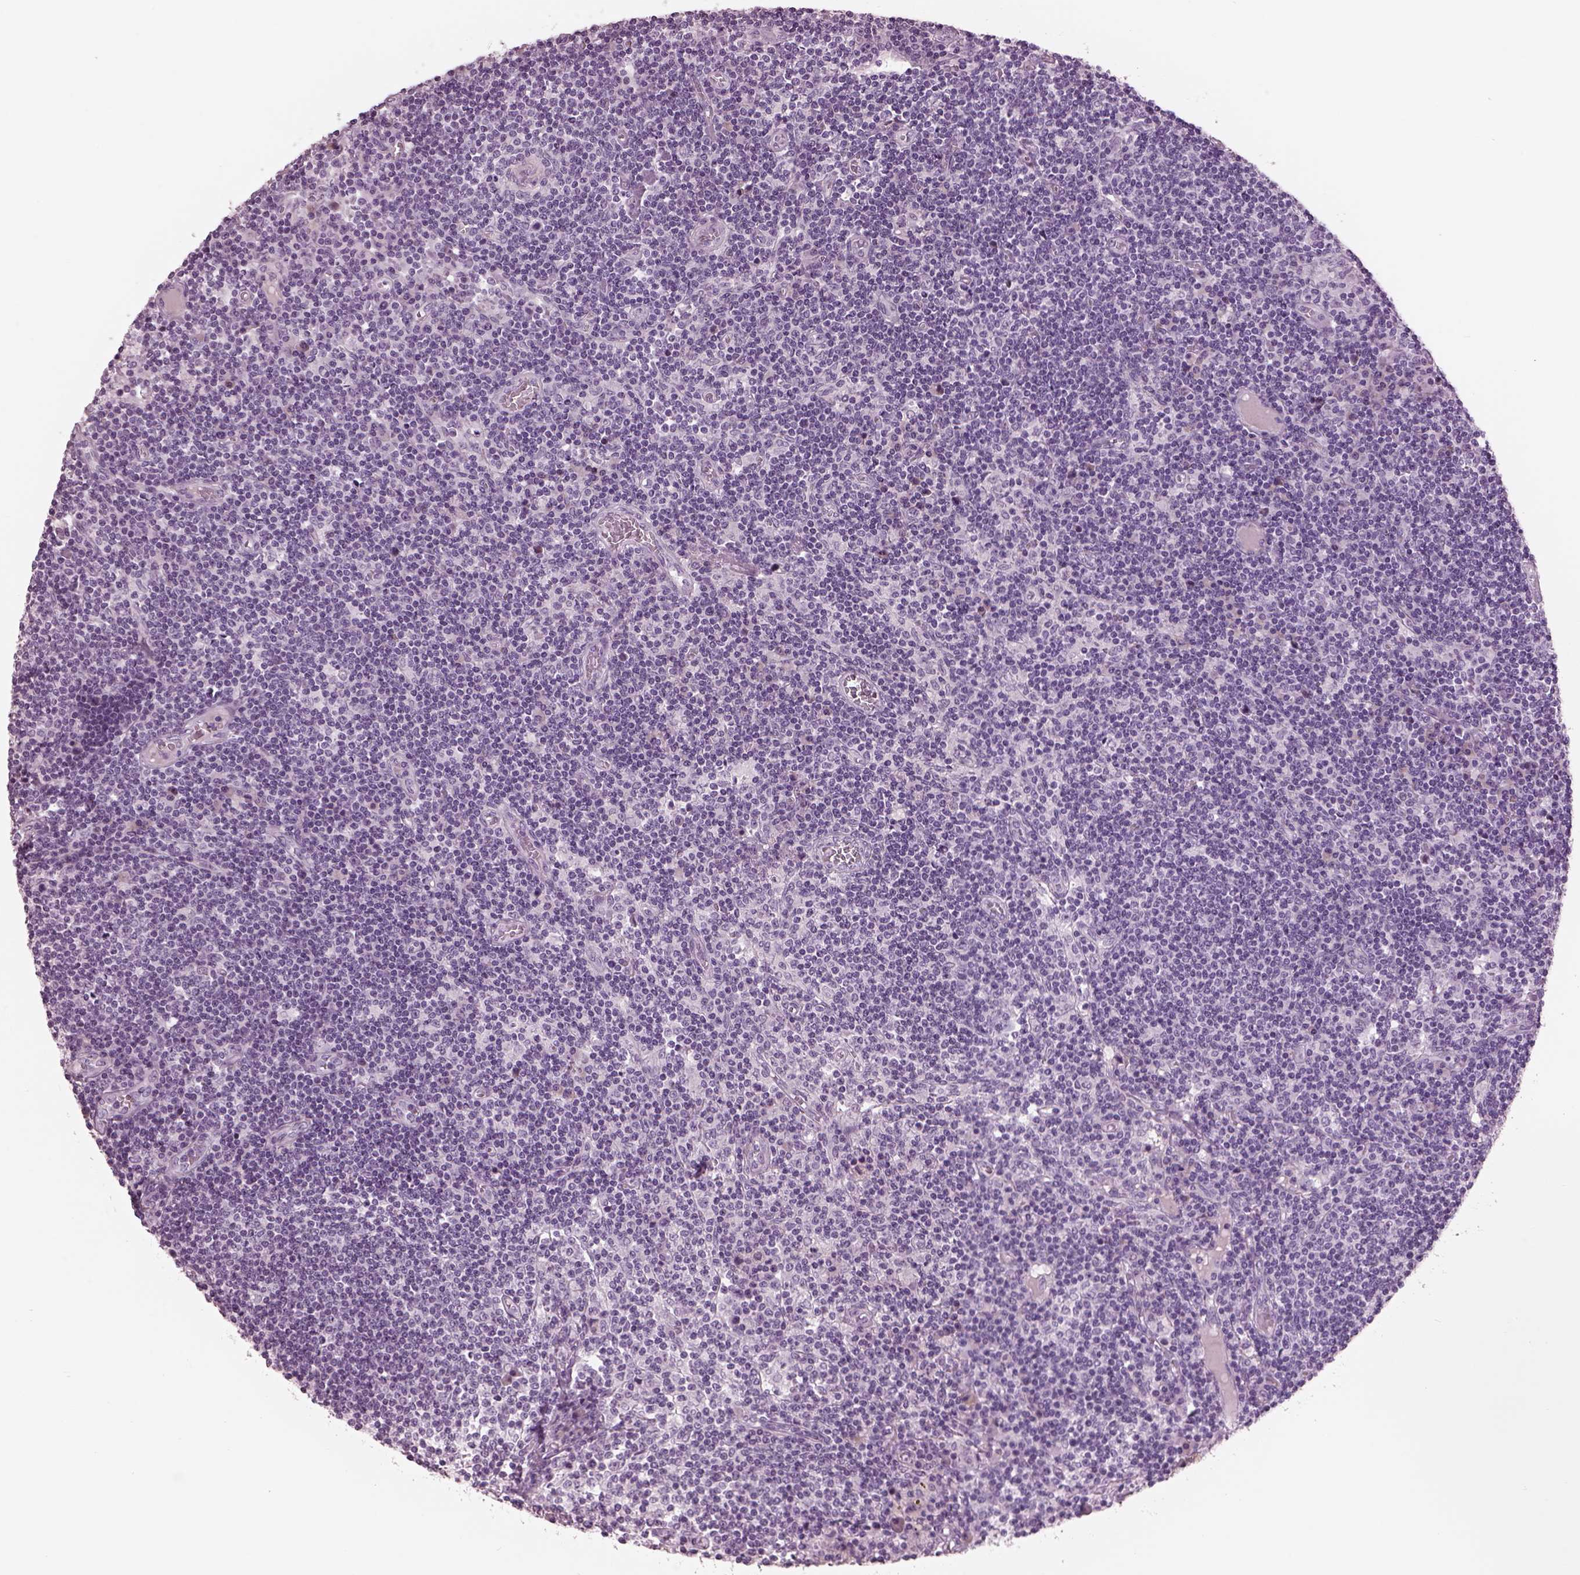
{"staining": {"intensity": "negative", "quantity": "none", "location": "none"}, "tissue": "lymph node", "cell_type": "Non-germinal center cells", "image_type": "normal", "snomed": [{"axis": "morphology", "description": "Normal tissue, NOS"}, {"axis": "topography", "description": "Lymph node"}], "caption": "Immunohistochemistry (IHC) histopathology image of normal human lymph node stained for a protein (brown), which reveals no expression in non-germinal center cells.", "gene": "HYDIN", "patient": {"sex": "female", "age": 72}}